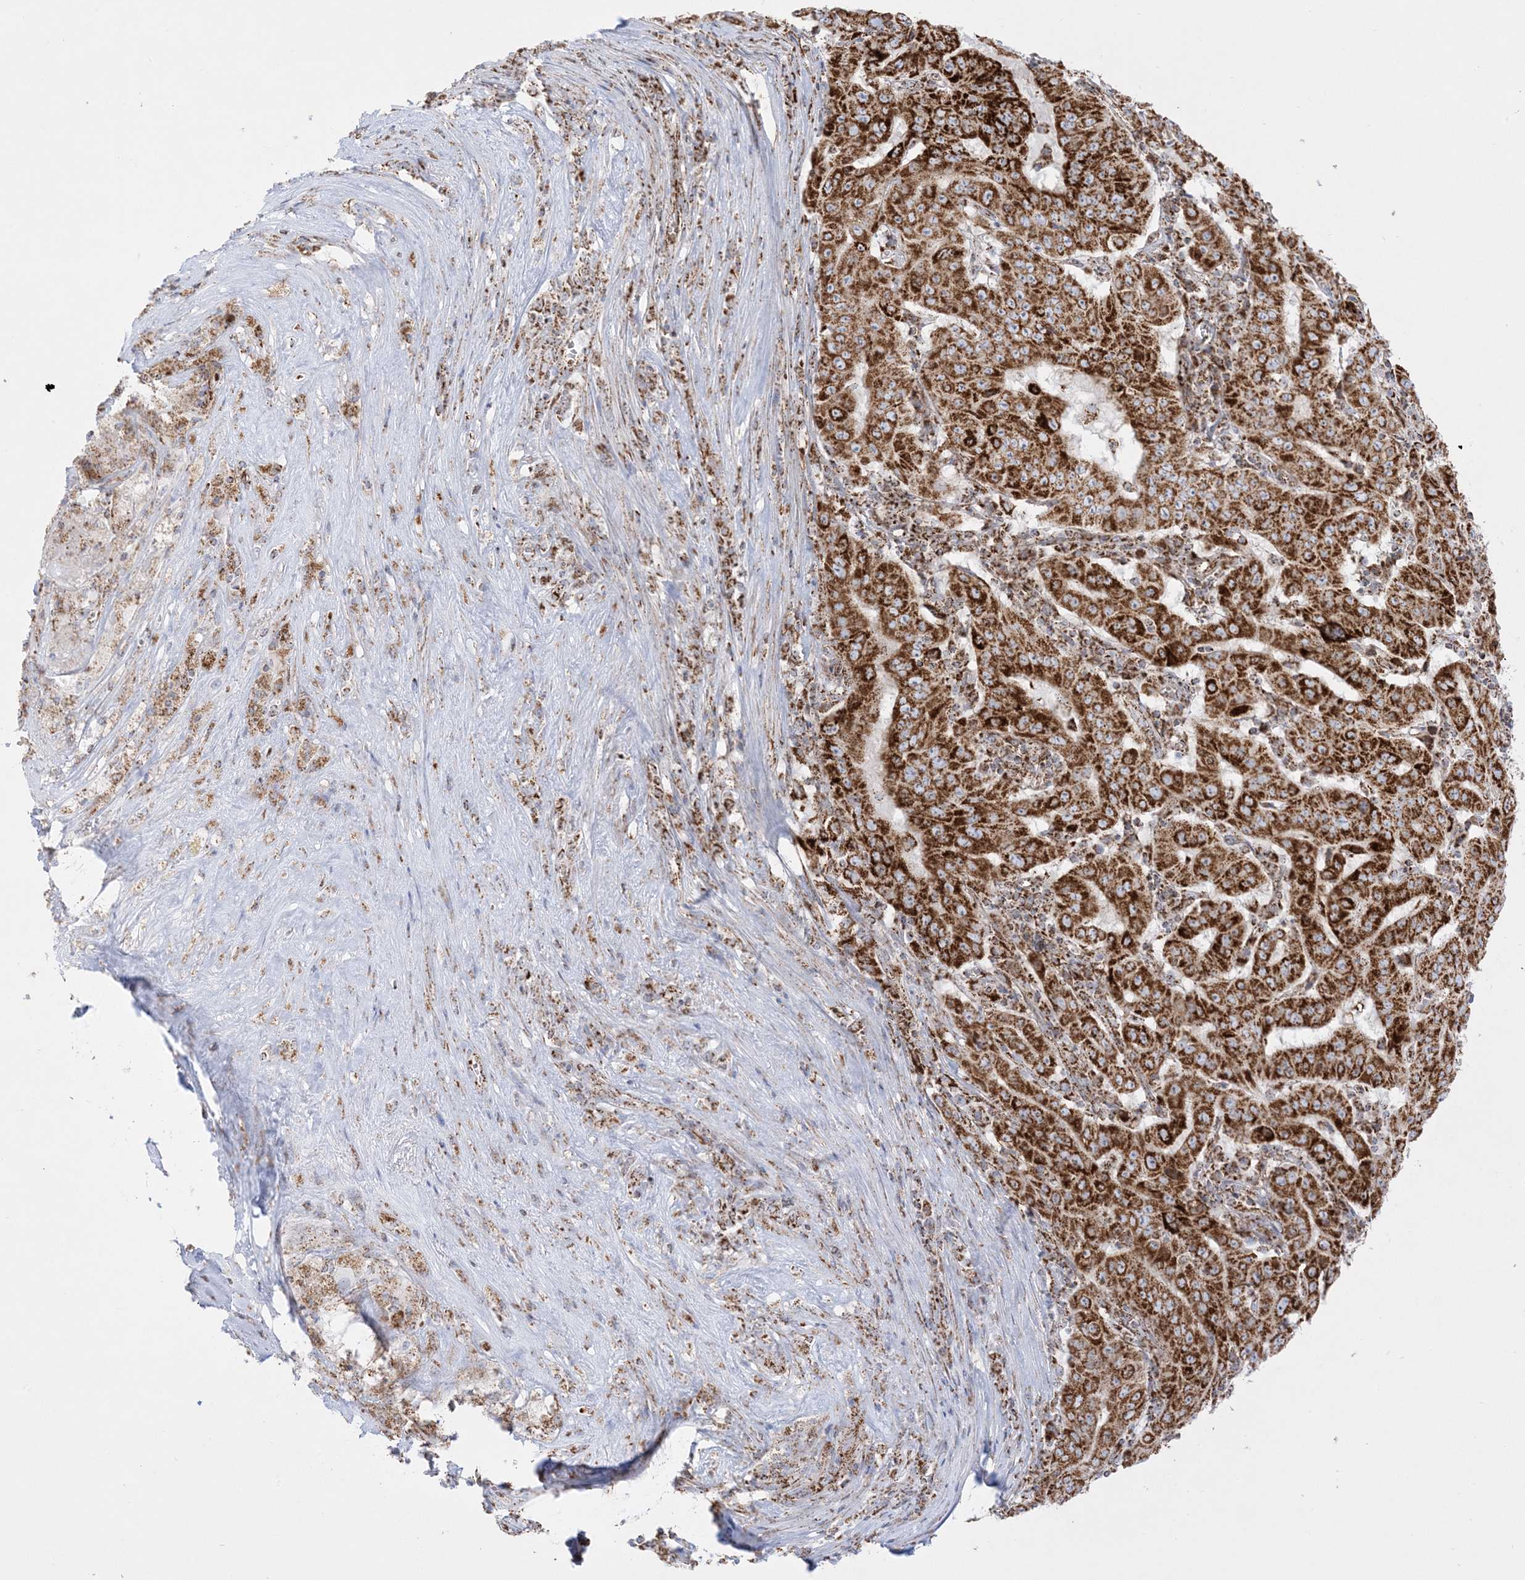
{"staining": {"intensity": "strong", "quantity": ">75%", "location": "cytoplasmic/membranous"}, "tissue": "pancreatic cancer", "cell_type": "Tumor cells", "image_type": "cancer", "snomed": [{"axis": "morphology", "description": "Adenocarcinoma, NOS"}, {"axis": "topography", "description": "Pancreas"}], "caption": "Protein expression analysis of human pancreatic cancer reveals strong cytoplasmic/membranous expression in about >75% of tumor cells. (DAB (3,3'-diaminobenzidine) IHC with brightfield microscopy, high magnification).", "gene": "MRPS36", "patient": {"sex": "male", "age": 63}}